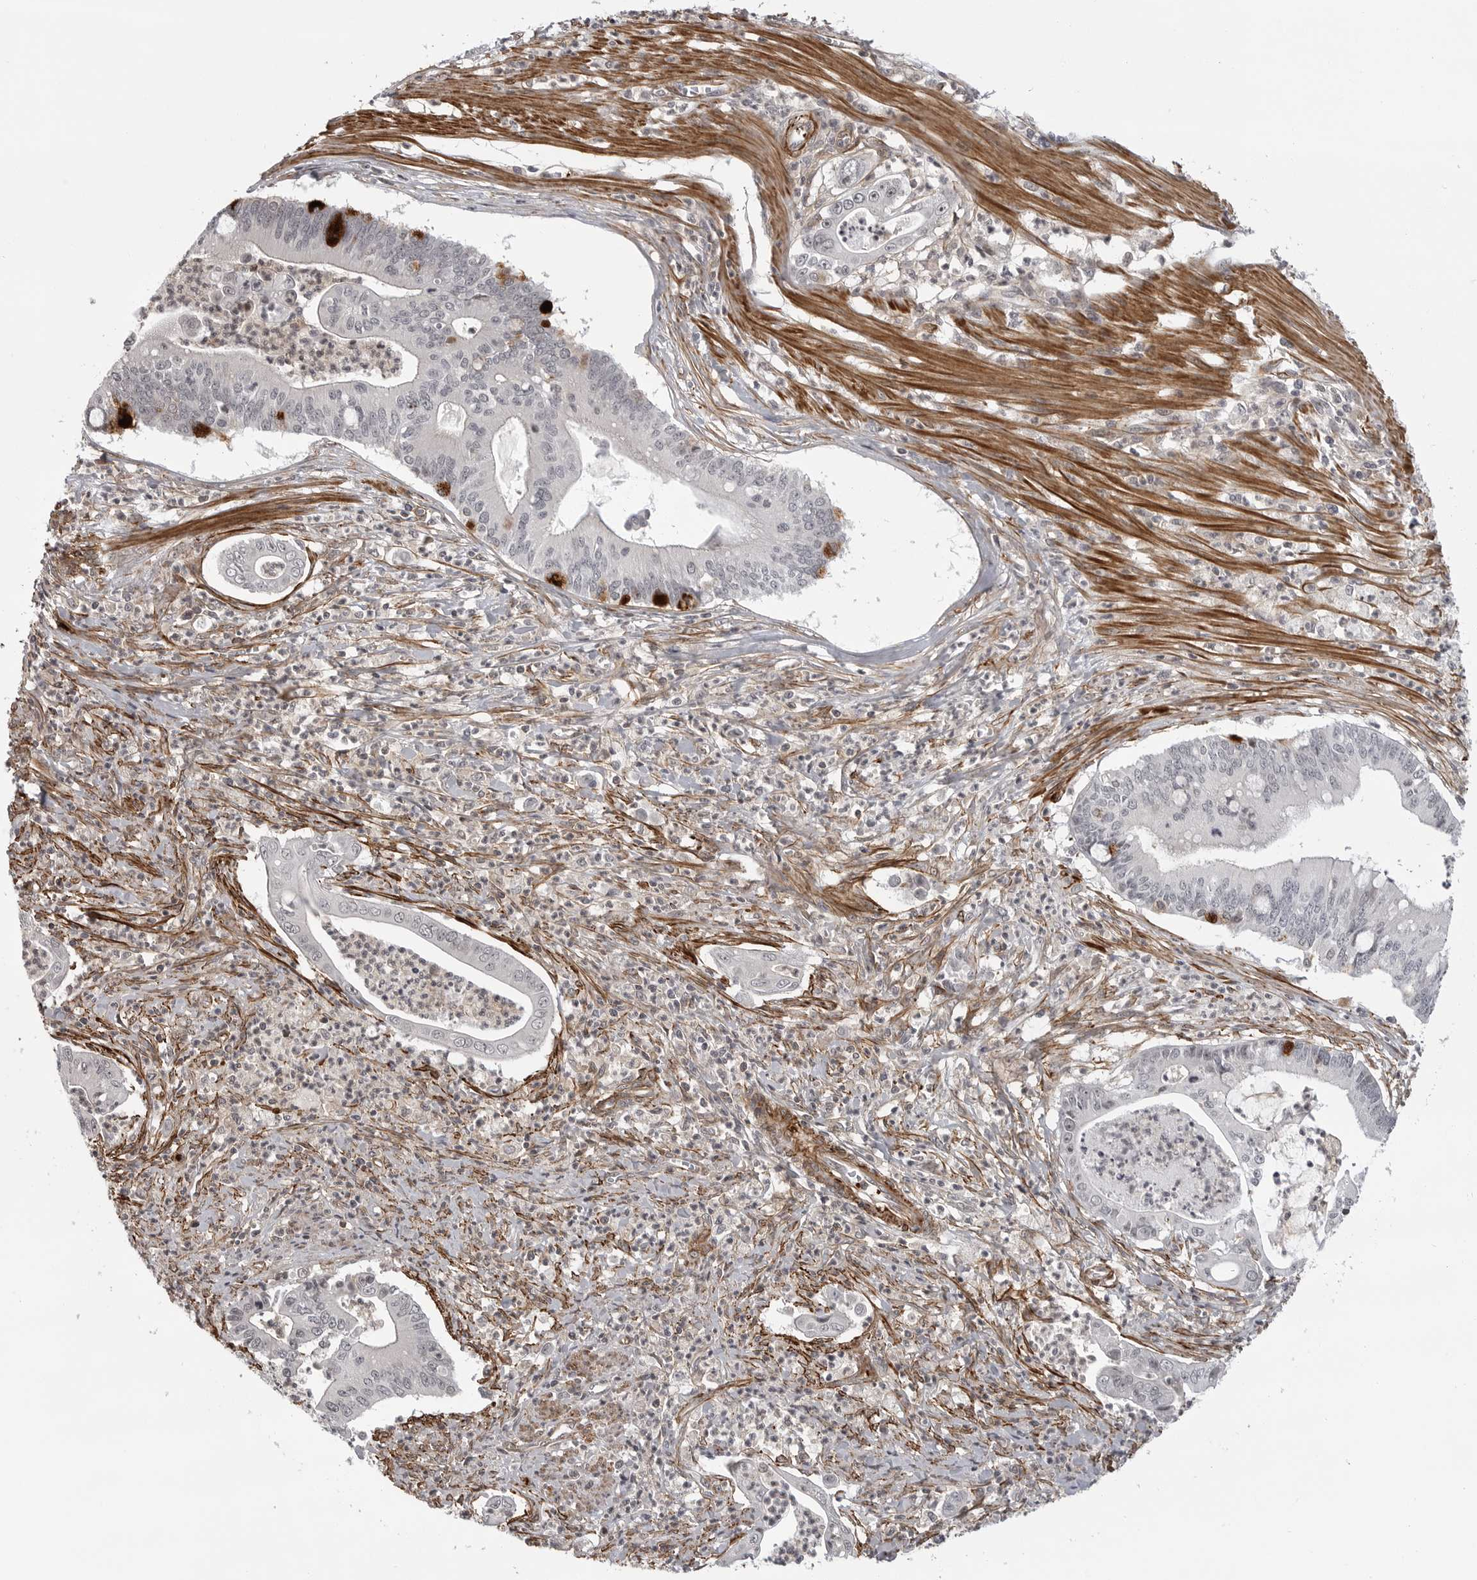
{"staining": {"intensity": "strong", "quantity": "<25%", "location": "cytoplasmic/membranous,nuclear"}, "tissue": "pancreatic cancer", "cell_type": "Tumor cells", "image_type": "cancer", "snomed": [{"axis": "morphology", "description": "Adenocarcinoma, NOS"}, {"axis": "topography", "description": "Pancreas"}], "caption": "Tumor cells exhibit strong cytoplasmic/membranous and nuclear staining in approximately <25% of cells in adenocarcinoma (pancreatic).", "gene": "TUT4", "patient": {"sex": "male", "age": 69}}